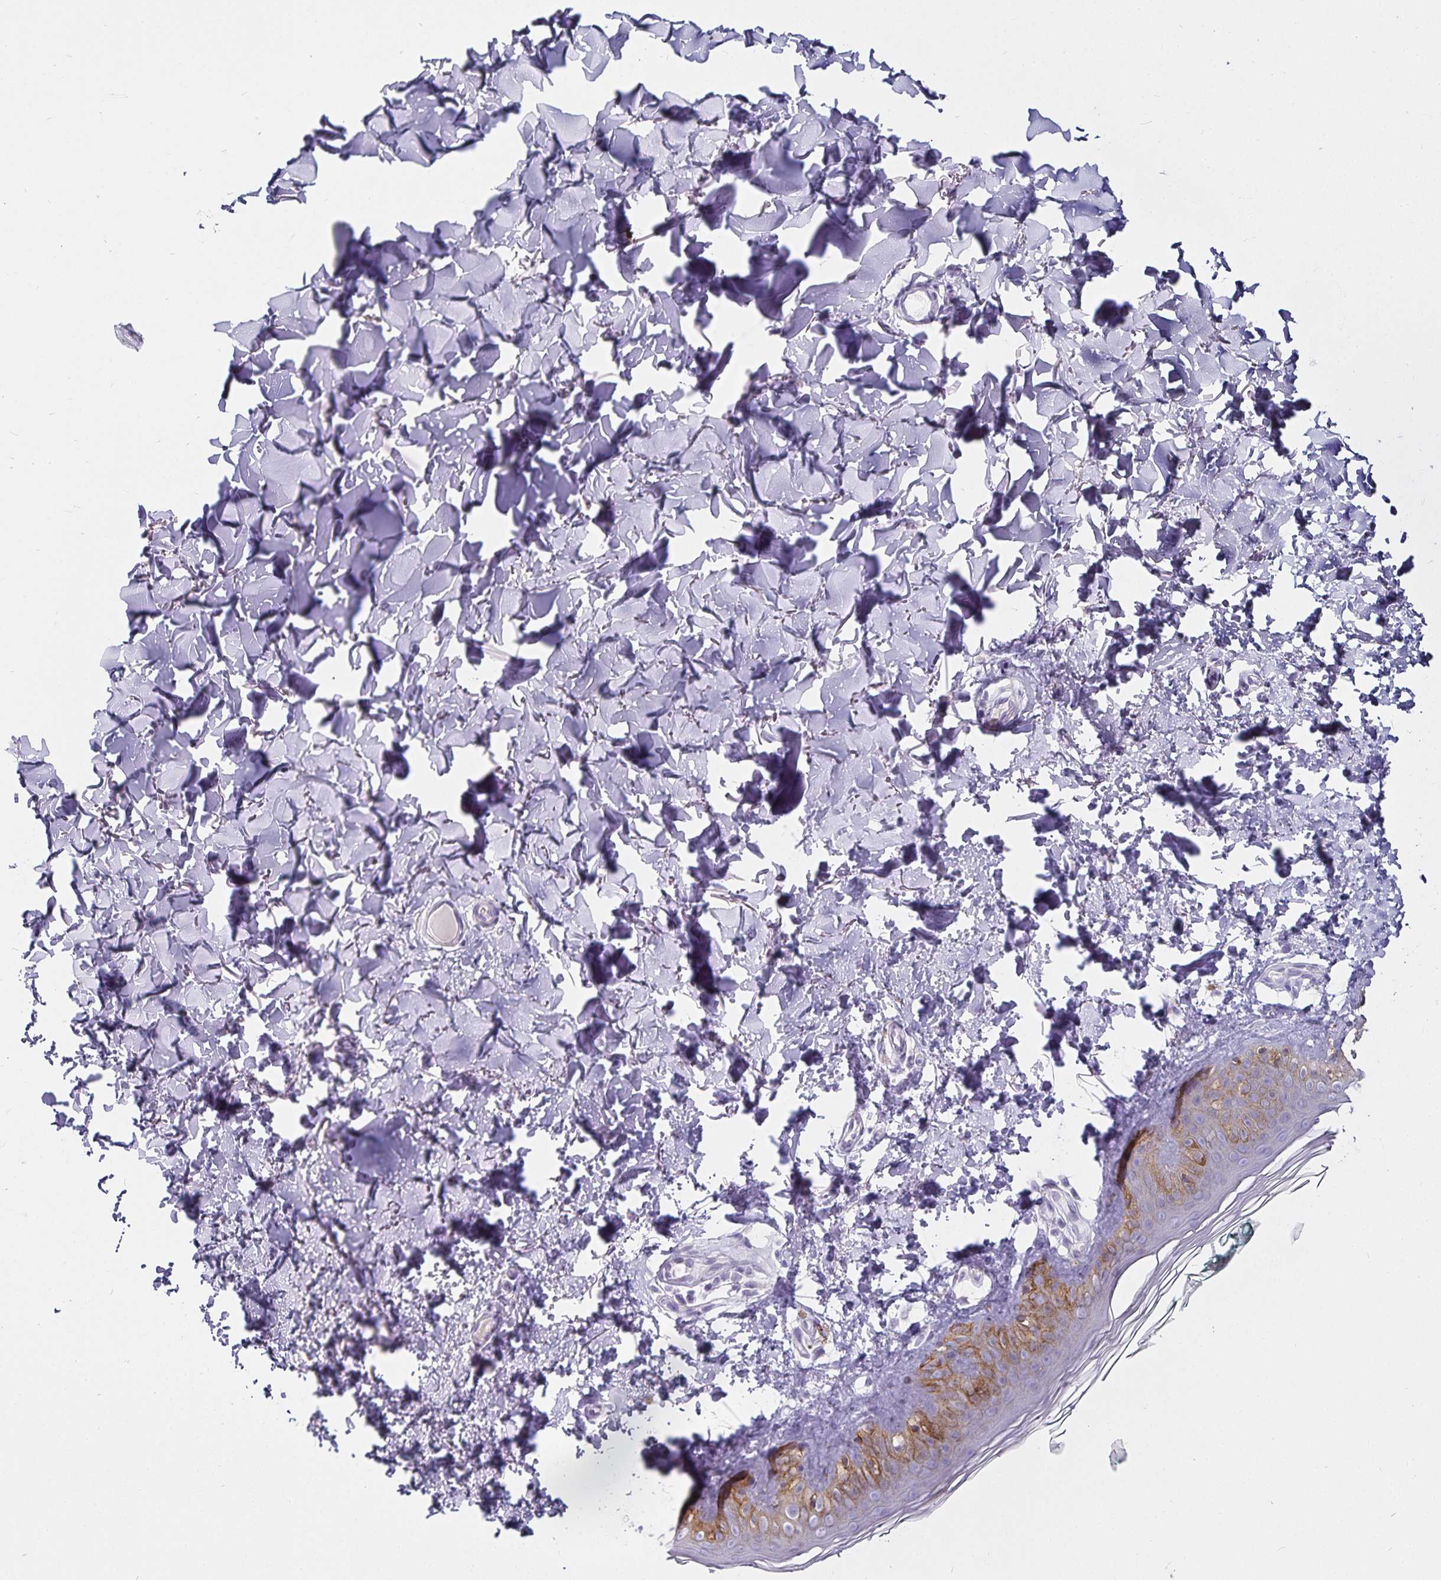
{"staining": {"intensity": "negative", "quantity": "none", "location": "none"}, "tissue": "skin", "cell_type": "Fibroblasts", "image_type": "normal", "snomed": [{"axis": "morphology", "description": "Normal tissue, NOS"}, {"axis": "topography", "description": "Skin"}, {"axis": "topography", "description": "Peripheral nerve tissue"}], "caption": "This is a image of immunohistochemistry staining of benign skin, which shows no positivity in fibroblasts.", "gene": "CA12", "patient": {"sex": "female", "age": 45}}